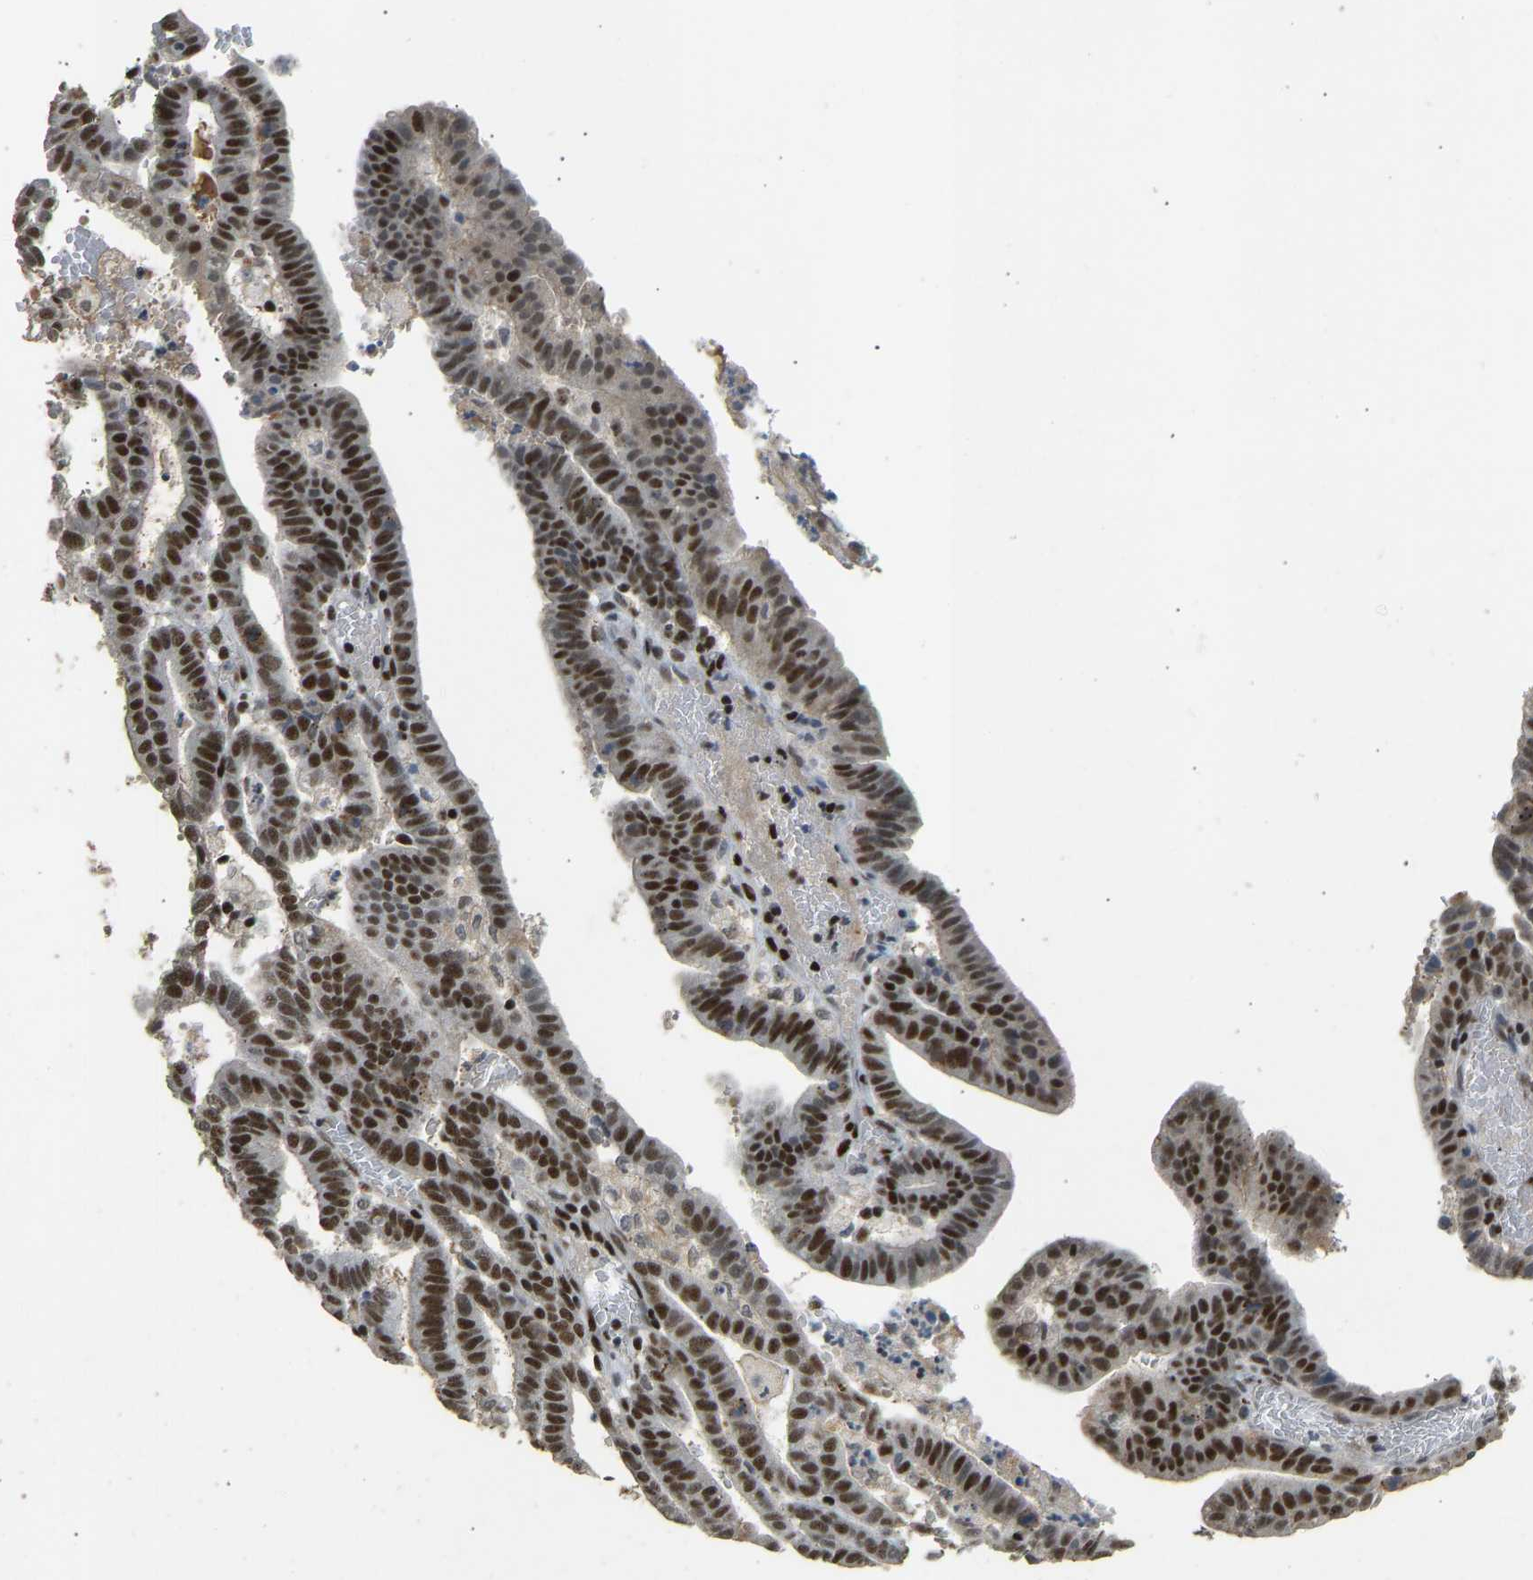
{"staining": {"intensity": "strong", "quantity": ">75%", "location": "nuclear"}, "tissue": "endometrial cancer", "cell_type": "Tumor cells", "image_type": "cancer", "snomed": [{"axis": "morphology", "description": "Adenocarcinoma, NOS"}, {"axis": "topography", "description": "Uterus"}], "caption": "Adenocarcinoma (endometrial) stained with a brown dye demonstrates strong nuclear positive expression in approximately >75% of tumor cells.", "gene": "FOXK1", "patient": {"sex": "female", "age": 83}}